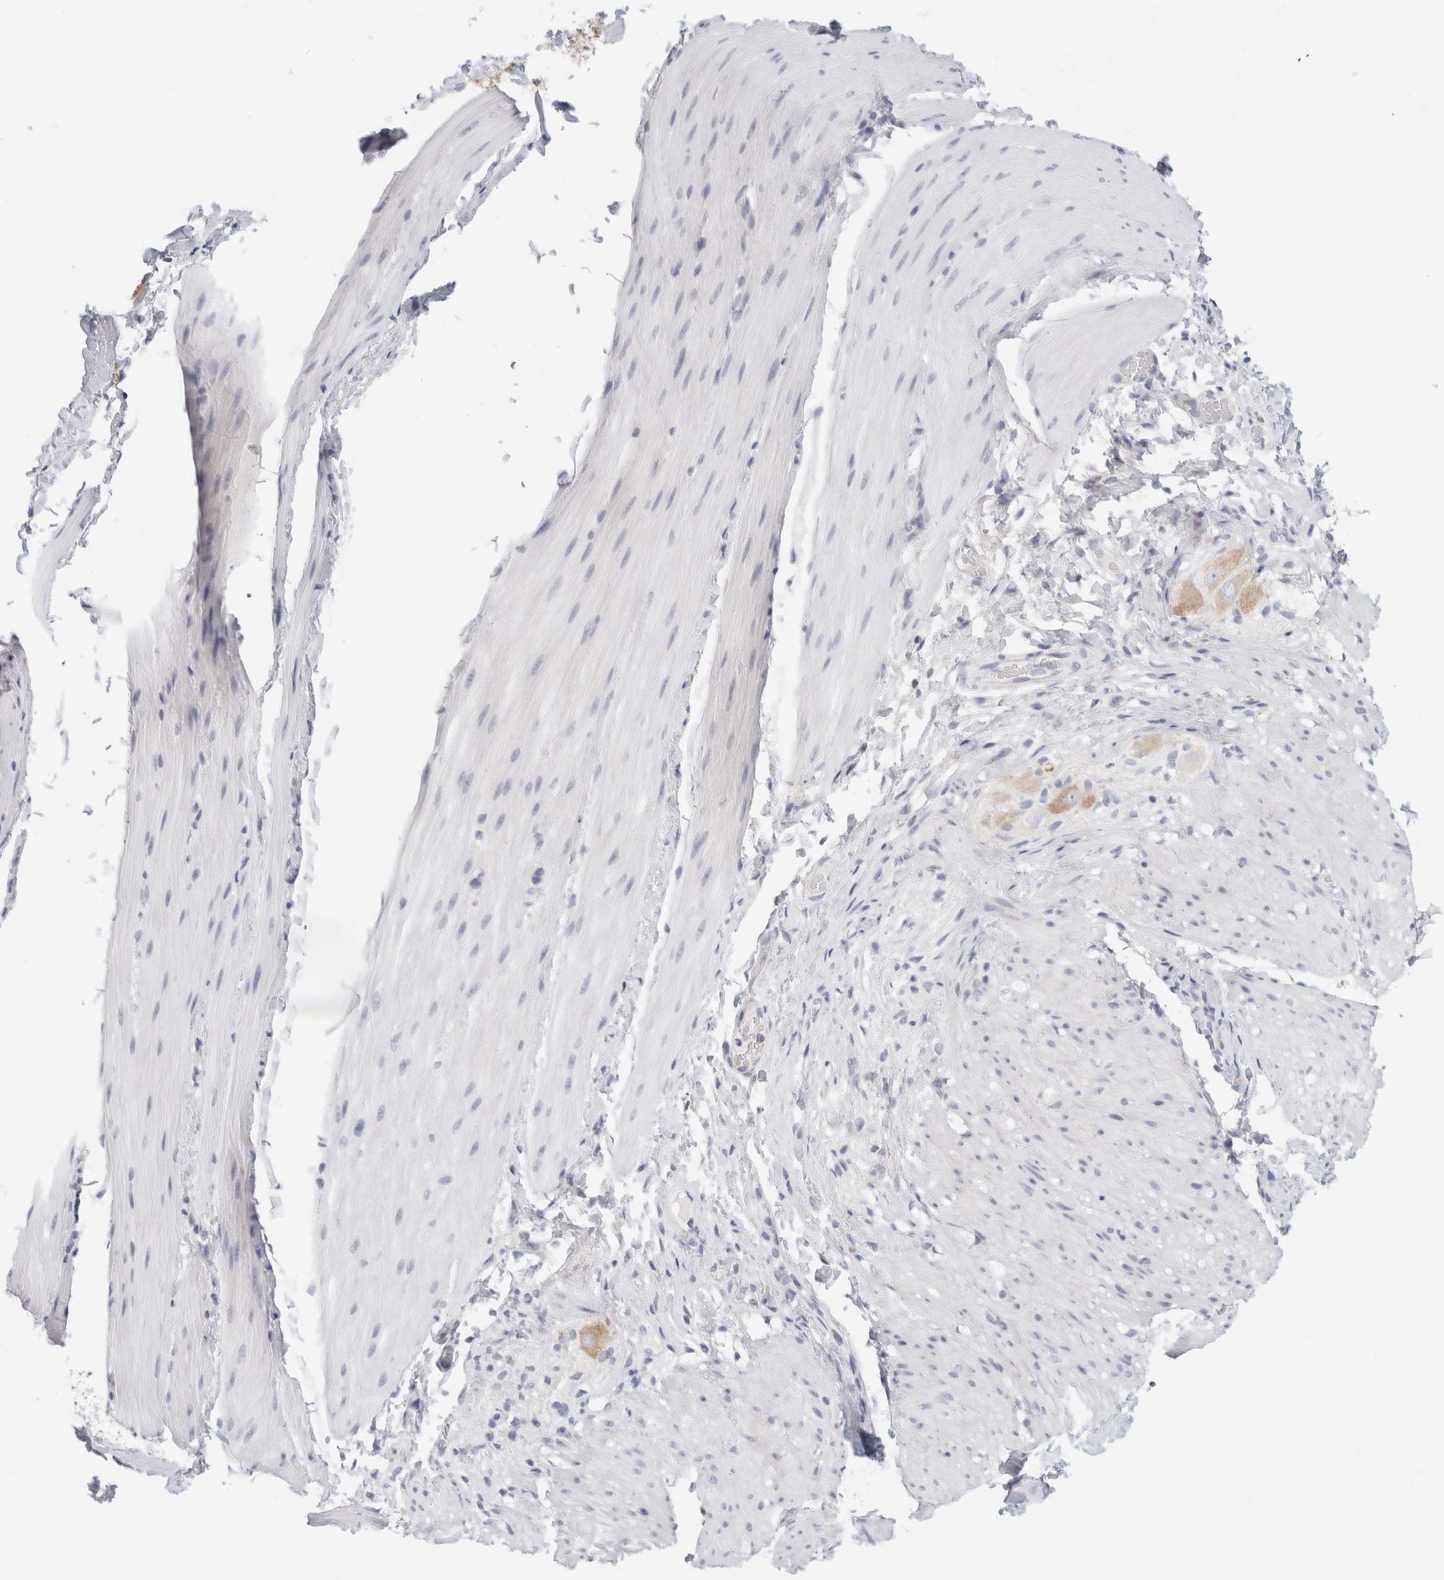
{"staining": {"intensity": "negative", "quantity": "none", "location": "none"}, "tissue": "smooth muscle", "cell_type": "Smooth muscle cells", "image_type": "normal", "snomed": [{"axis": "morphology", "description": "Normal tissue, NOS"}, {"axis": "topography", "description": "Smooth muscle"}, {"axis": "topography", "description": "Small intestine"}], "caption": "This is a photomicrograph of immunohistochemistry staining of normal smooth muscle, which shows no staining in smooth muscle cells. The staining was performed using DAB to visualize the protein expression in brown, while the nuclei were stained in blue with hematoxylin (Magnification: 20x).", "gene": "CSK", "patient": {"sex": "female", "age": 84}}